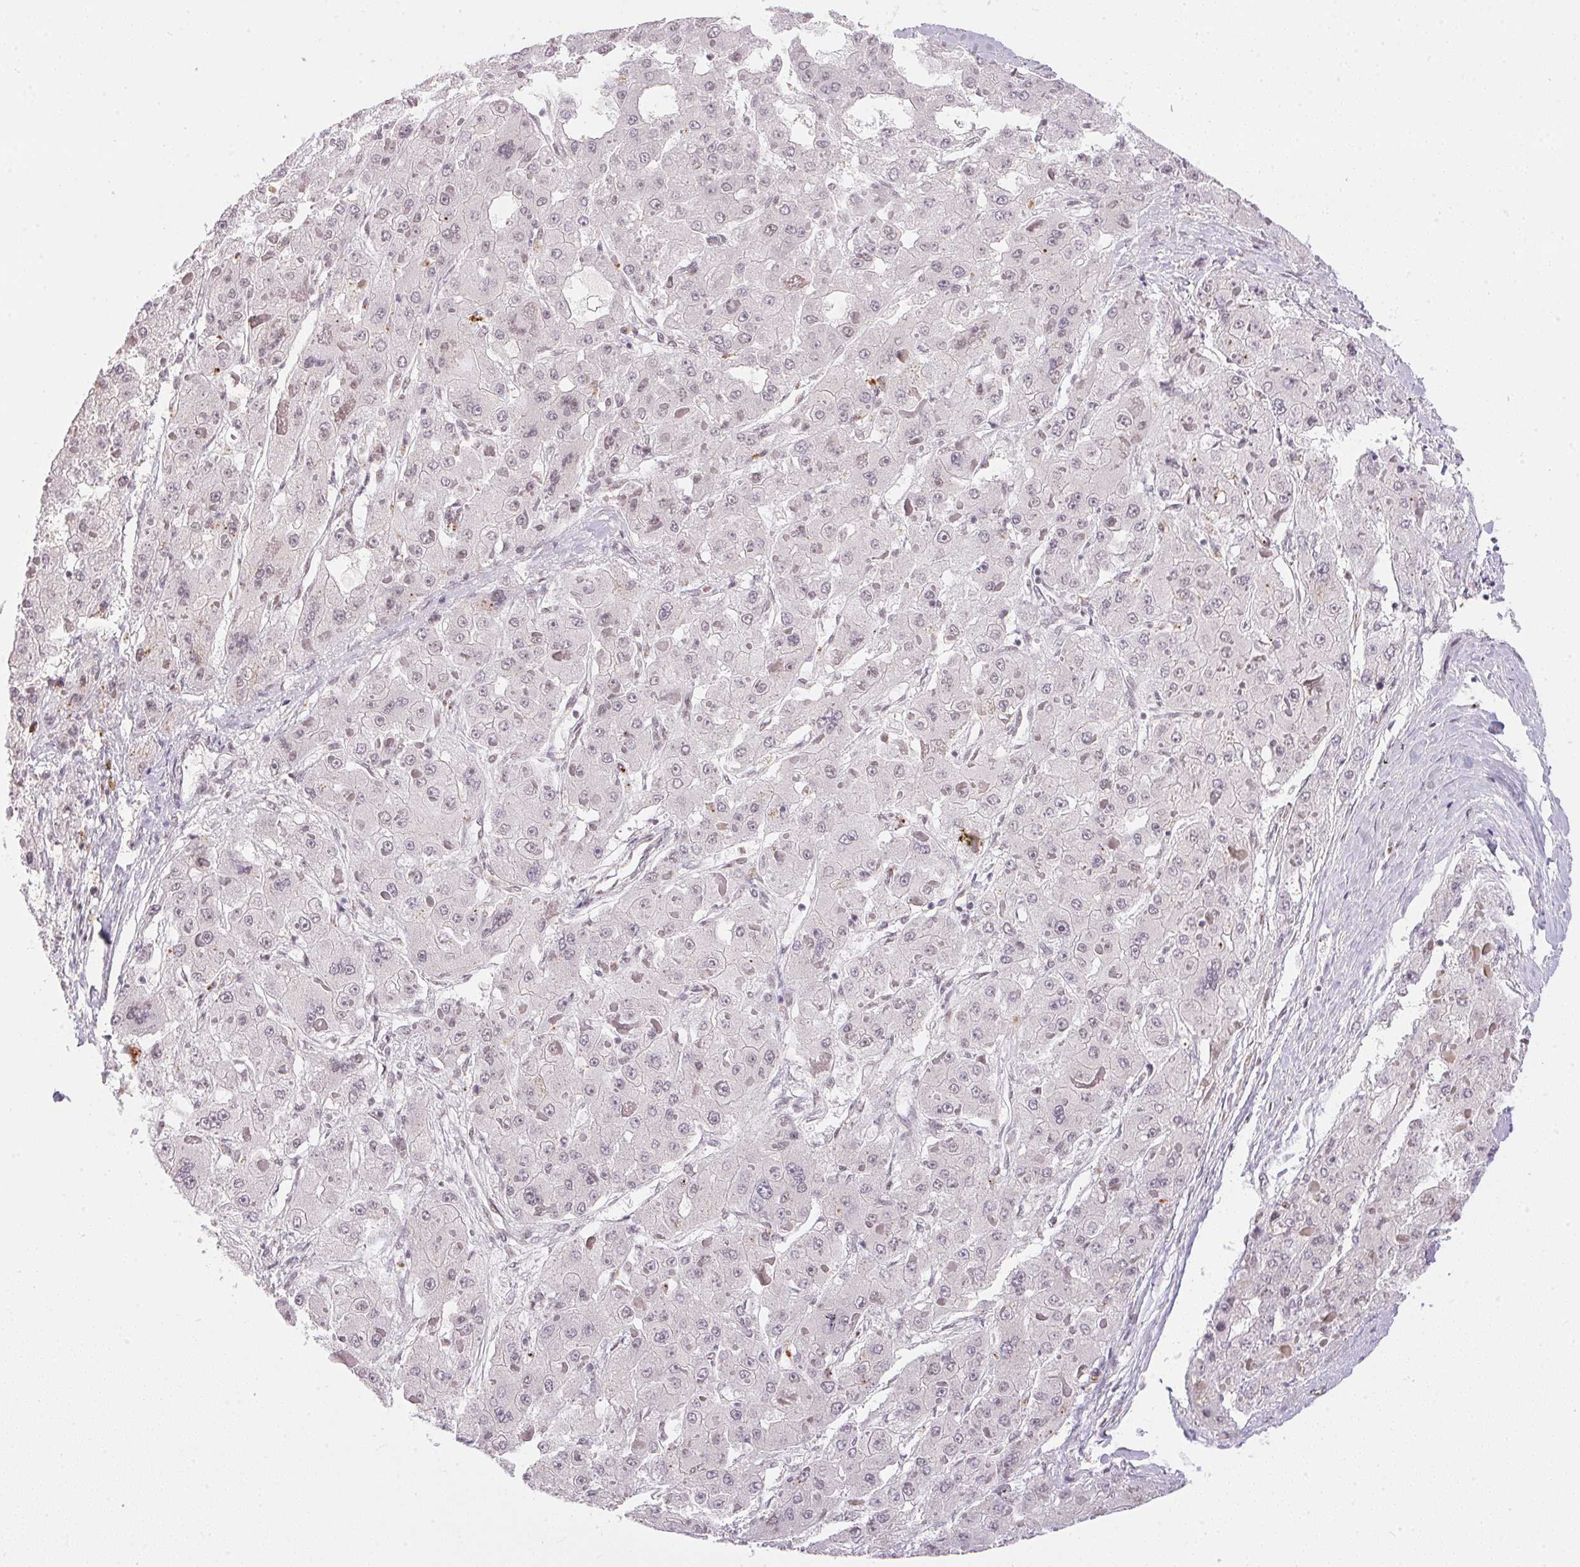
{"staining": {"intensity": "negative", "quantity": "none", "location": "none"}, "tissue": "liver cancer", "cell_type": "Tumor cells", "image_type": "cancer", "snomed": [{"axis": "morphology", "description": "Carcinoma, Hepatocellular, NOS"}, {"axis": "topography", "description": "Liver"}], "caption": "Immunohistochemical staining of human liver cancer exhibits no significant positivity in tumor cells.", "gene": "NFE2L1", "patient": {"sex": "female", "age": 73}}